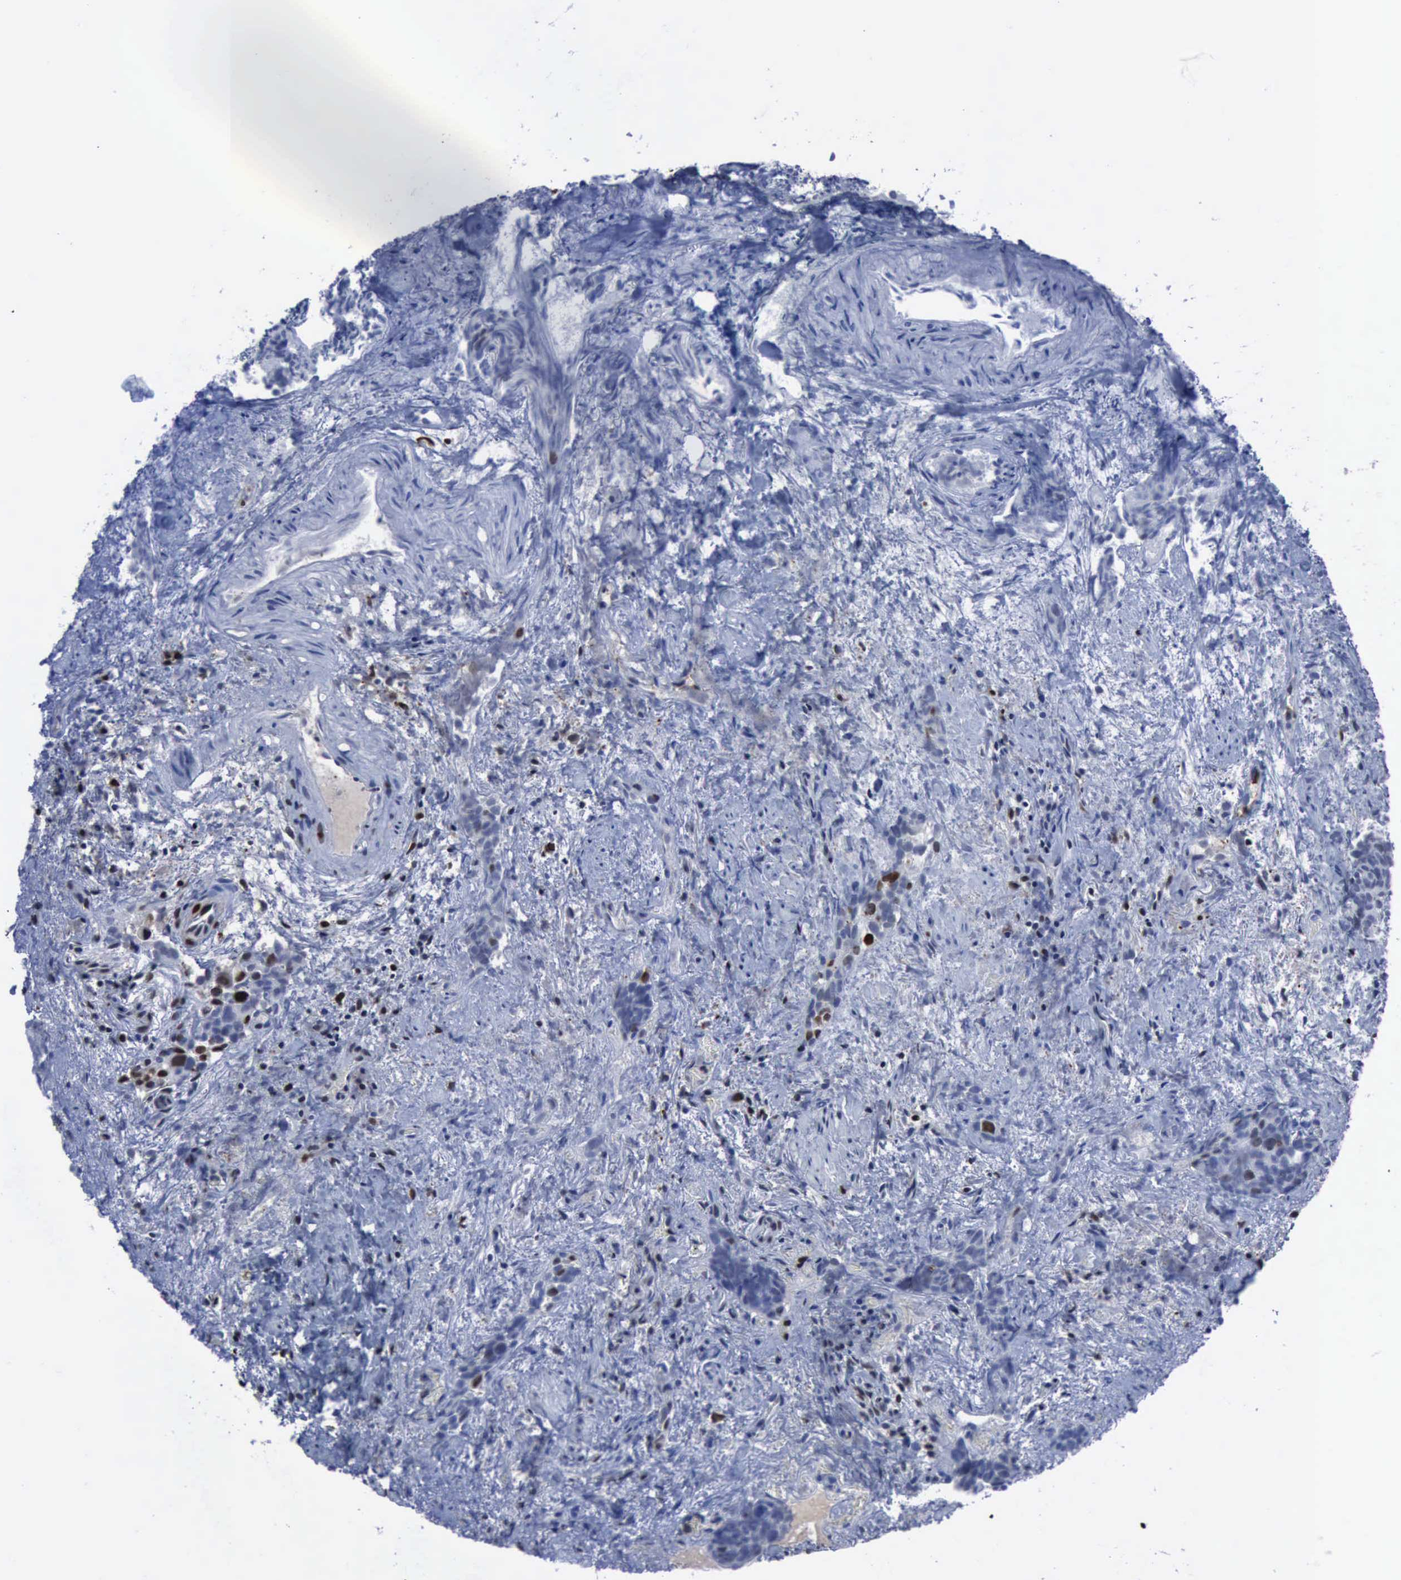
{"staining": {"intensity": "weak", "quantity": "<25%", "location": "nuclear"}, "tissue": "urothelial cancer", "cell_type": "Tumor cells", "image_type": "cancer", "snomed": [{"axis": "morphology", "description": "Urothelial carcinoma, High grade"}, {"axis": "topography", "description": "Urinary bladder"}], "caption": "This photomicrograph is of urothelial carcinoma (high-grade) stained with IHC to label a protein in brown with the nuclei are counter-stained blue. There is no expression in tumor cells.", "gene": "PCNA", "patient": {"sex": "female", "age": 78}}